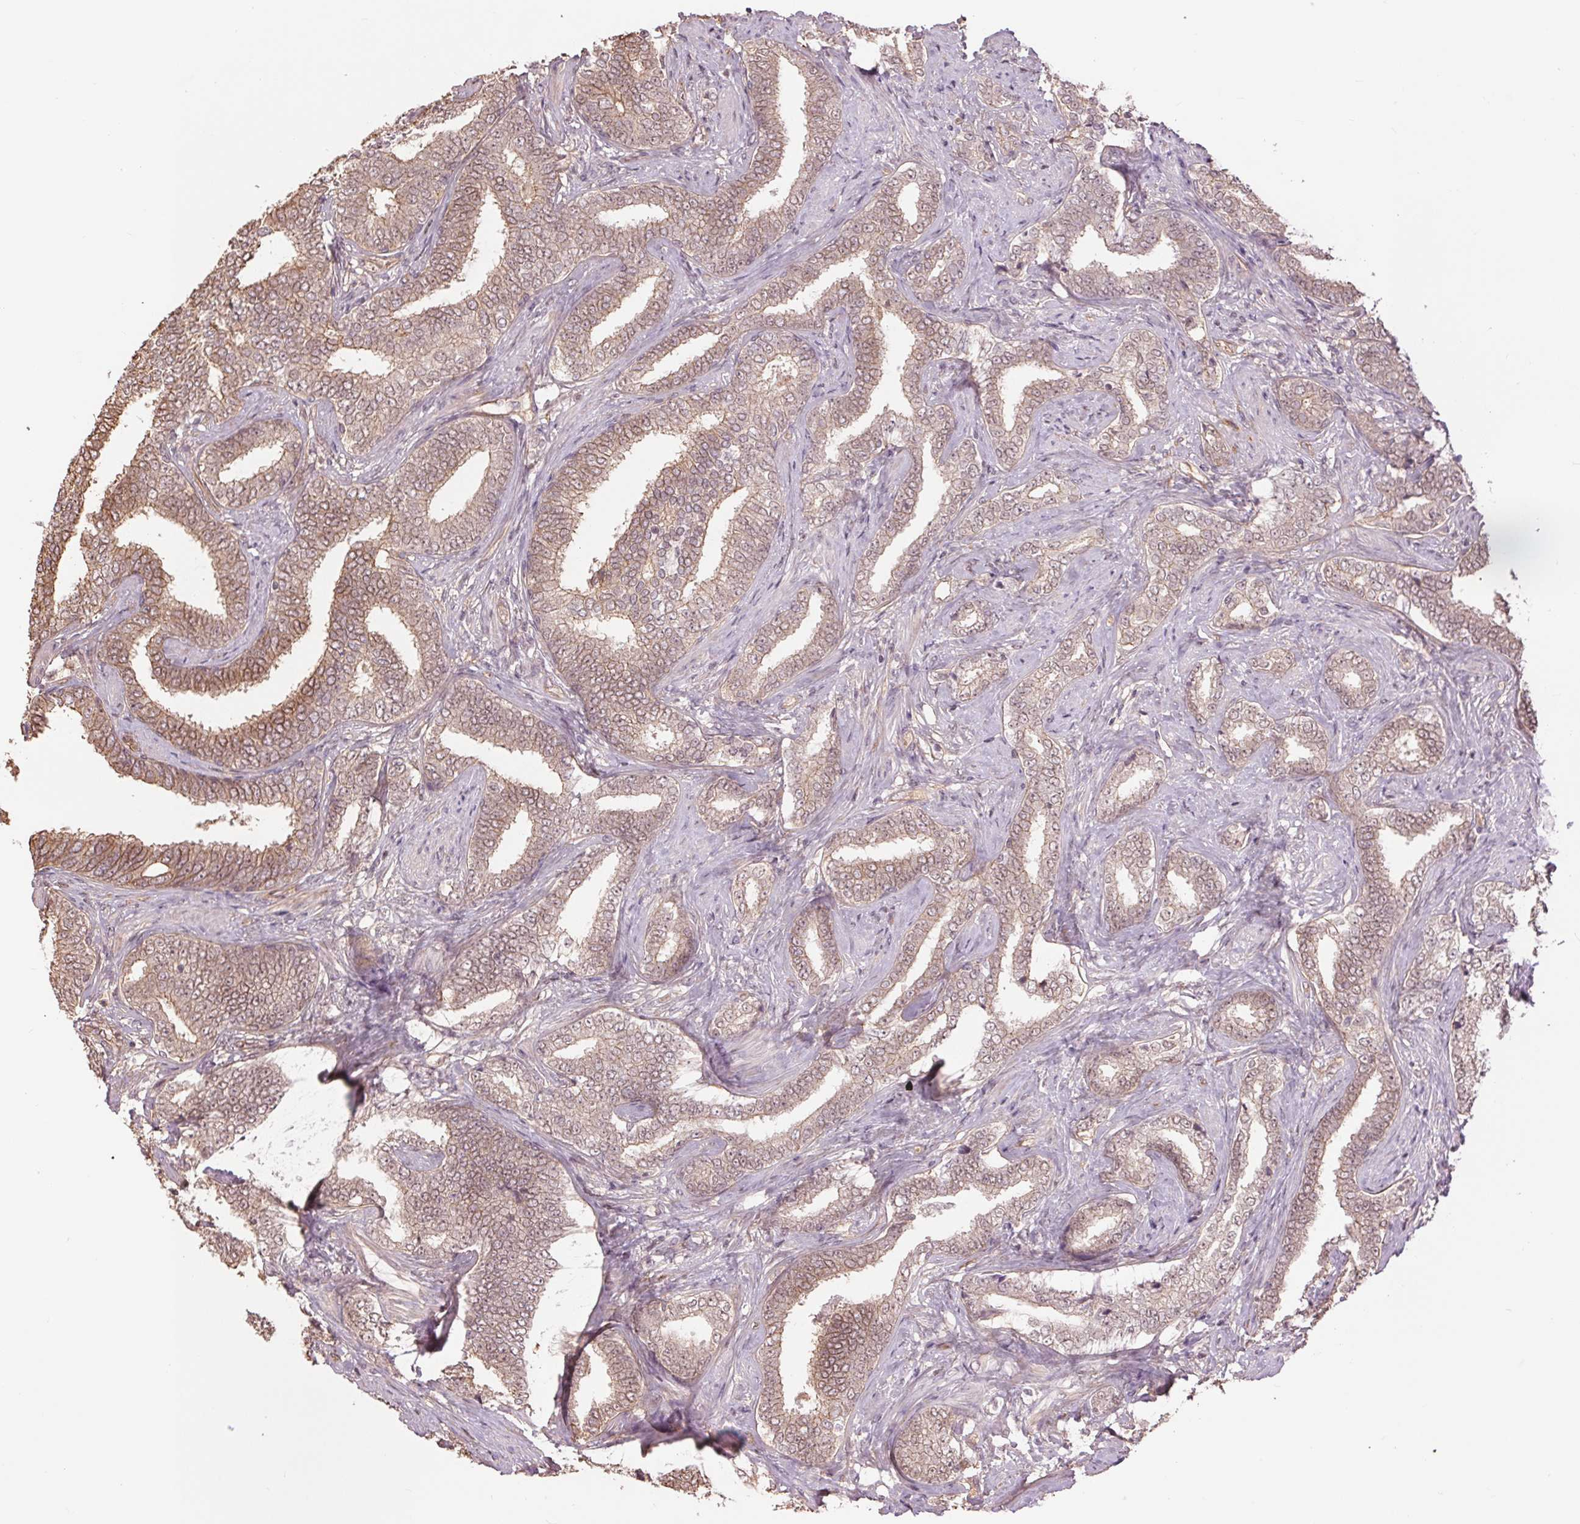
{"staining": {"intensity": "weak", "quantity": "25%-75%", "location": "cytoplasmic/membranous"}, "tissue": "prostate cancer", "cell_type": "Tumor cells", "image_type": "cancer", "snomed": [{"axis": "morphology", "description": "Adenocarcinoma, High grade"}, {"axis": "topography", "description": "Prostate"}], "caption": "Prostate cancer stained with a brown dye displays weak cytoplasmic/membranous positive staining in approximately 25%-75% of tumor cells.", "gene": "PALM", "patient": {"sex": "male", "age": 72}}